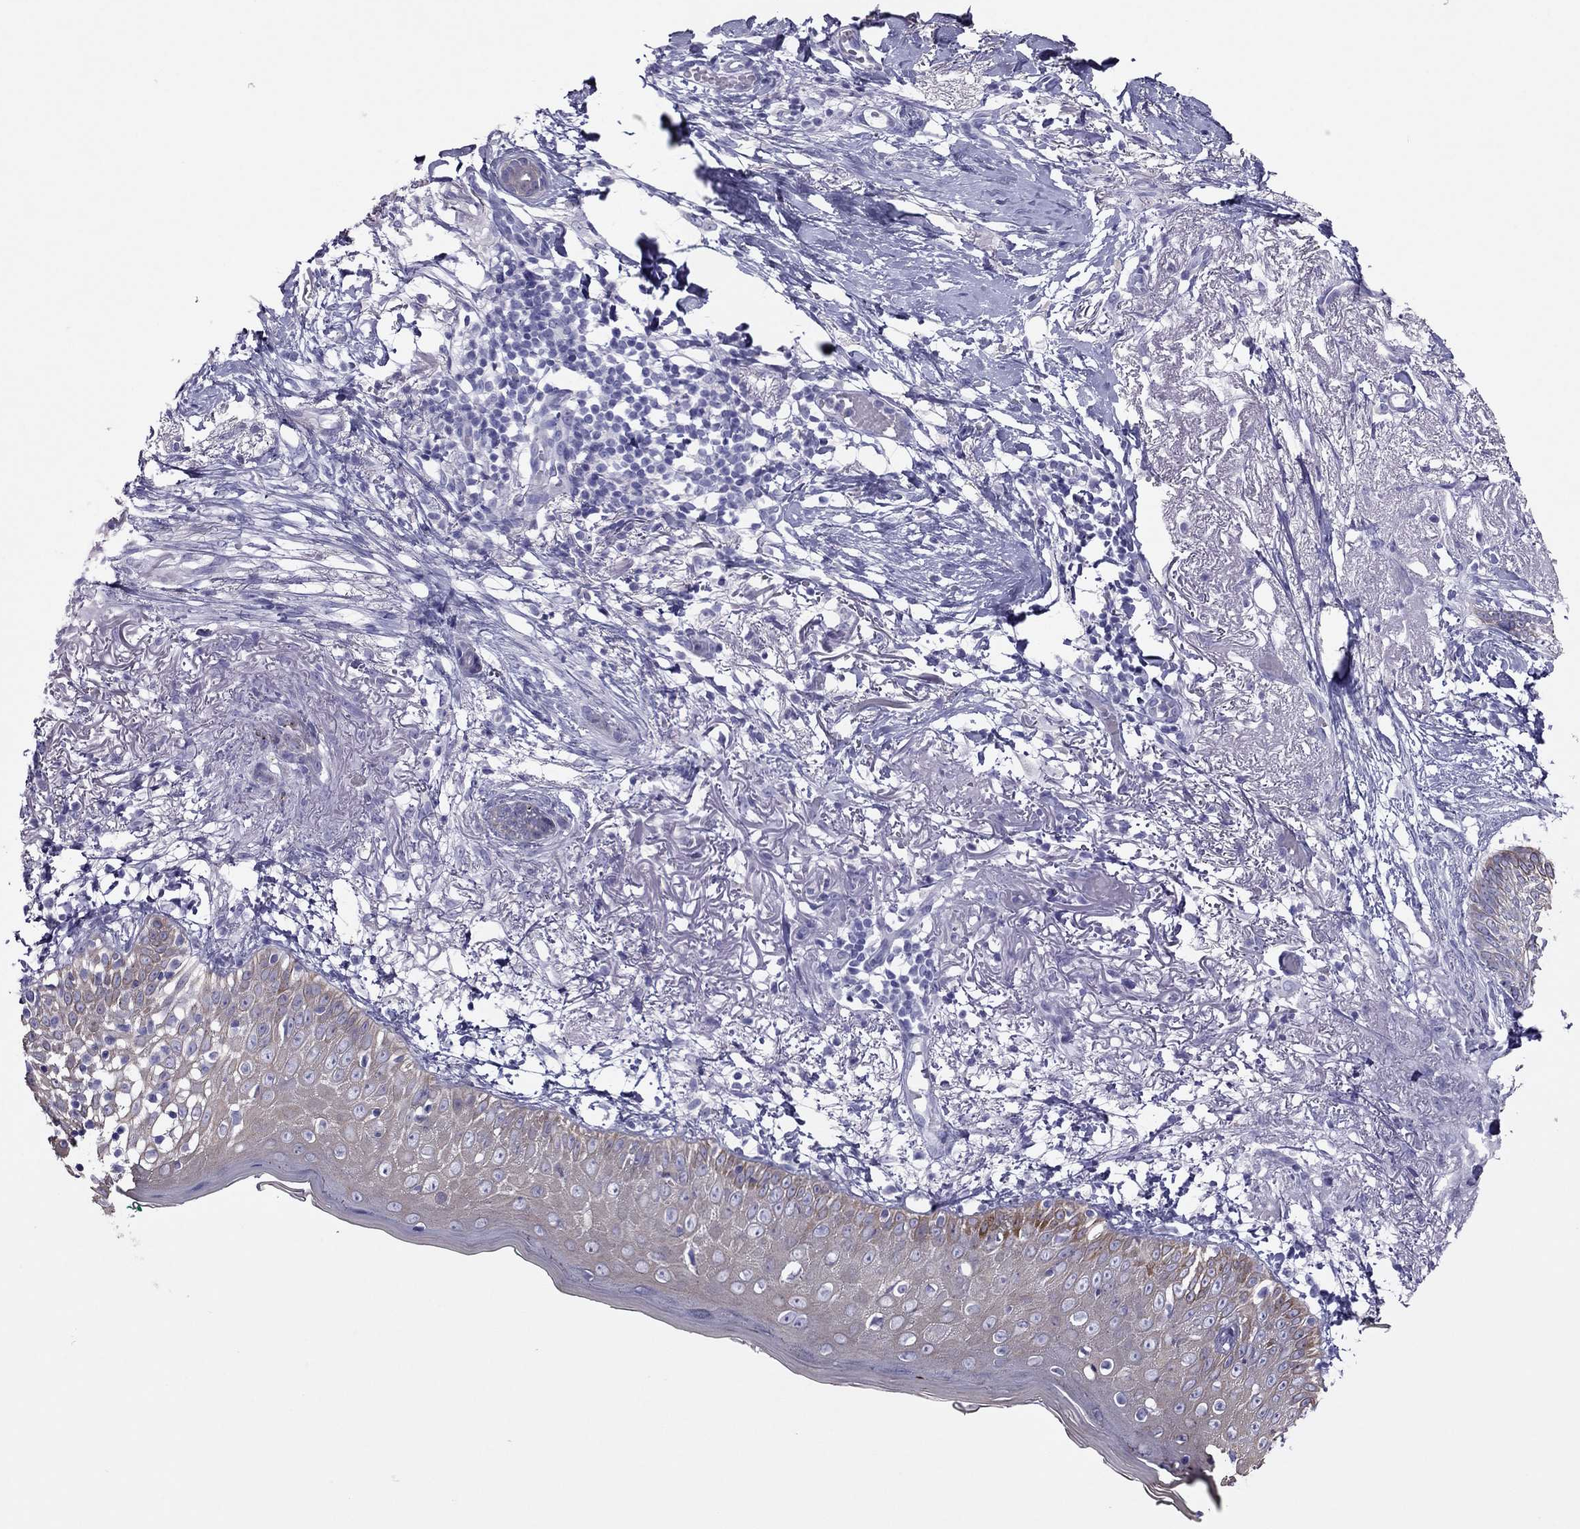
{"staining": {"intensity": "negative", "quantity": "none", "location": "none"}, "tissue": "skin cancer", "cell_type": "Tumor cells", "image_type": "cancer", "snomed": [{"axis": "morphology", "description": "Normal tissue, NOS"}, {"axis": "morphology", "description": "Basal cell carcinoma"}, {"axis": "topography", "description": "Skin"}], "caption": "The photomicrograph reveals no significant staining in tumor cells of basal cell carcinoma (skin).", "gene": "MAEL", "patient": {"sex": "male", "age": 84}}